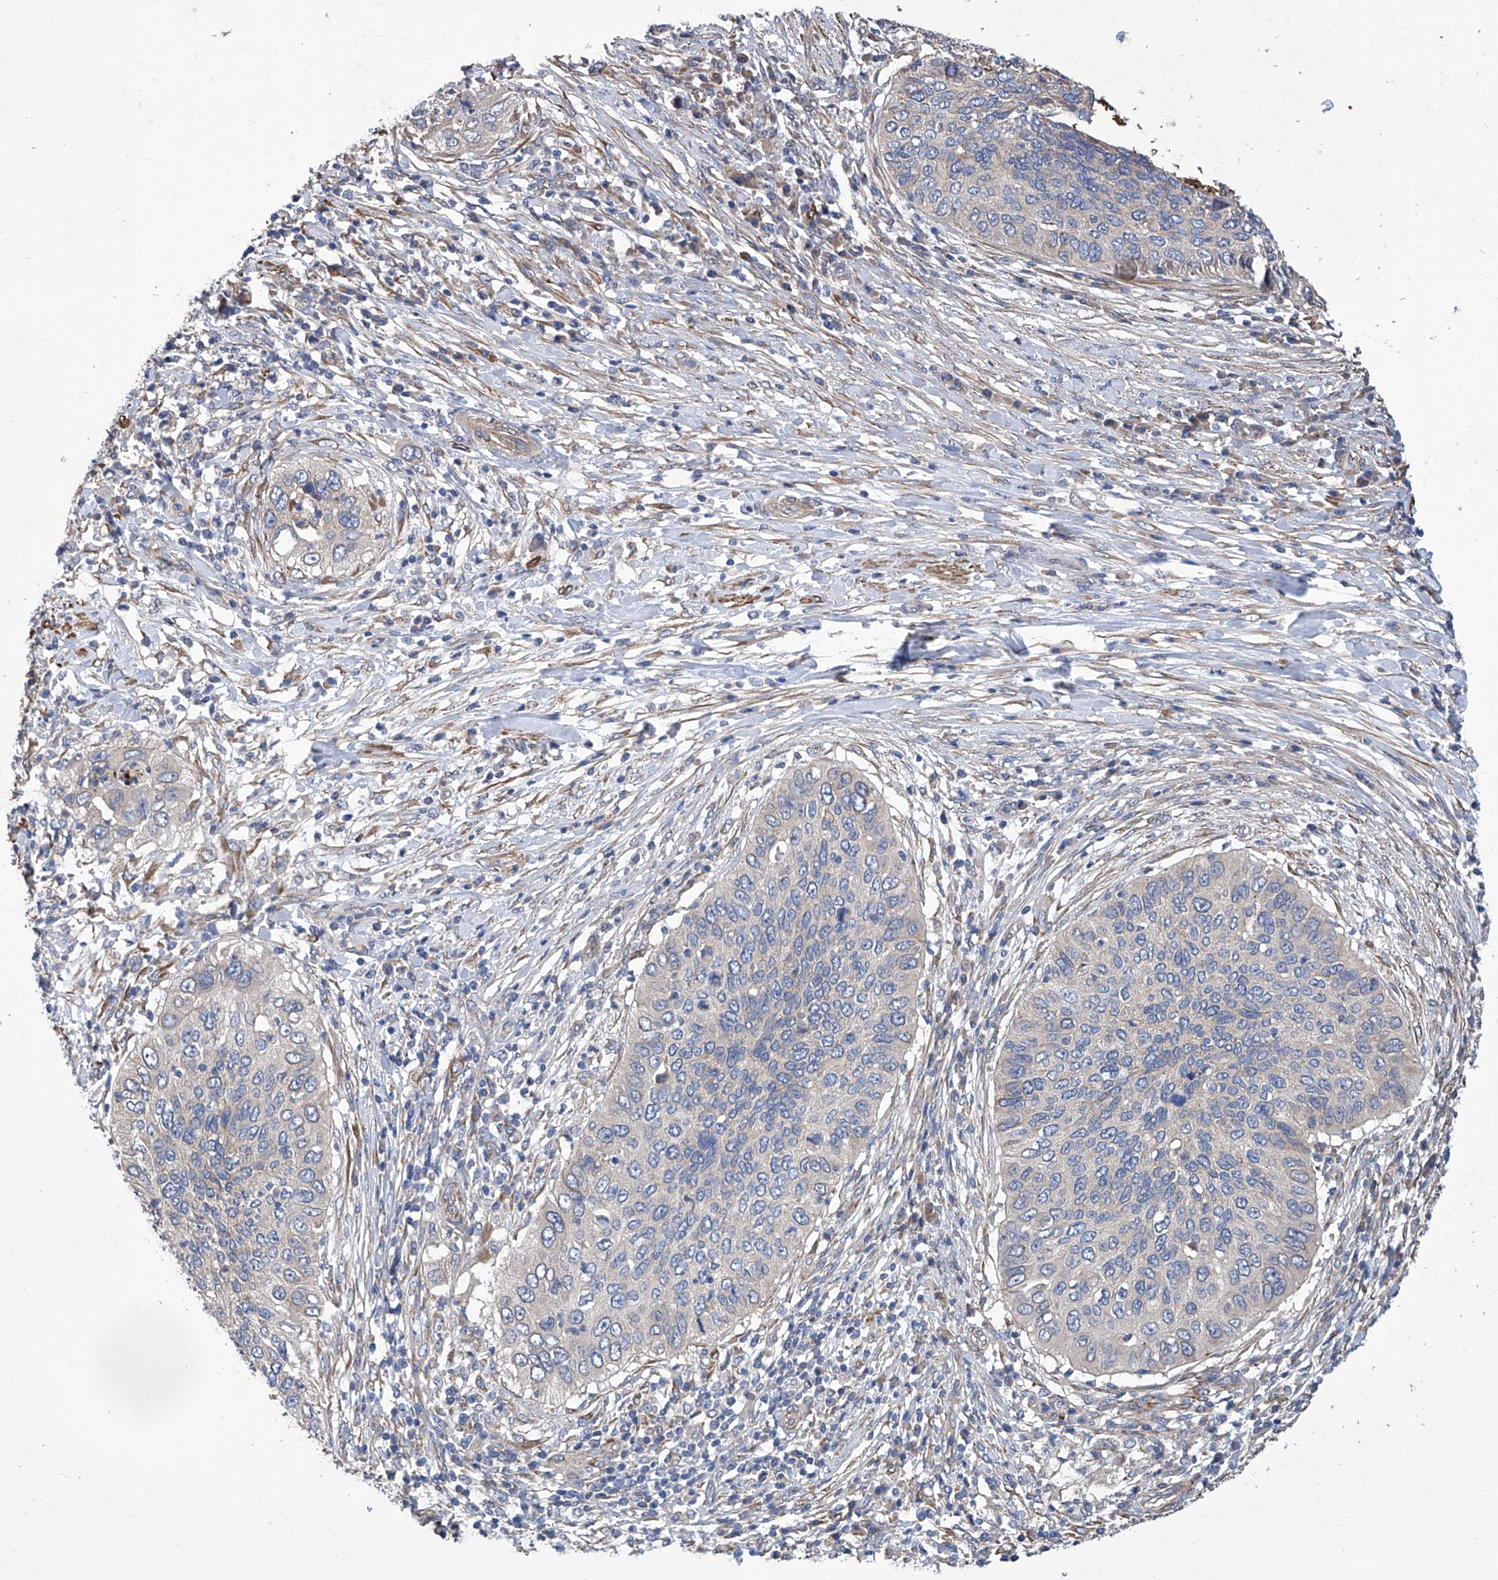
{"staining": {"intensity": "negative", "quantity": "none", "location": "none"}, "tissue": "cervical cancer", "cell_type": "Tumor cells", "image_type": "cancer", "snomed": [{"axis": "morphology", "description": "Squamous cell carcinoma, NOS"}, {"axis": "topography", "description": "Cervix"}], "caption": "DAB (3,3'-diaminobenzidine) immunohistochemical staining of human cervical cancer demonstrates no significant expression in tumor cells.", "gene": "SMS", "patient": {"sex": "female", "age": 38}}